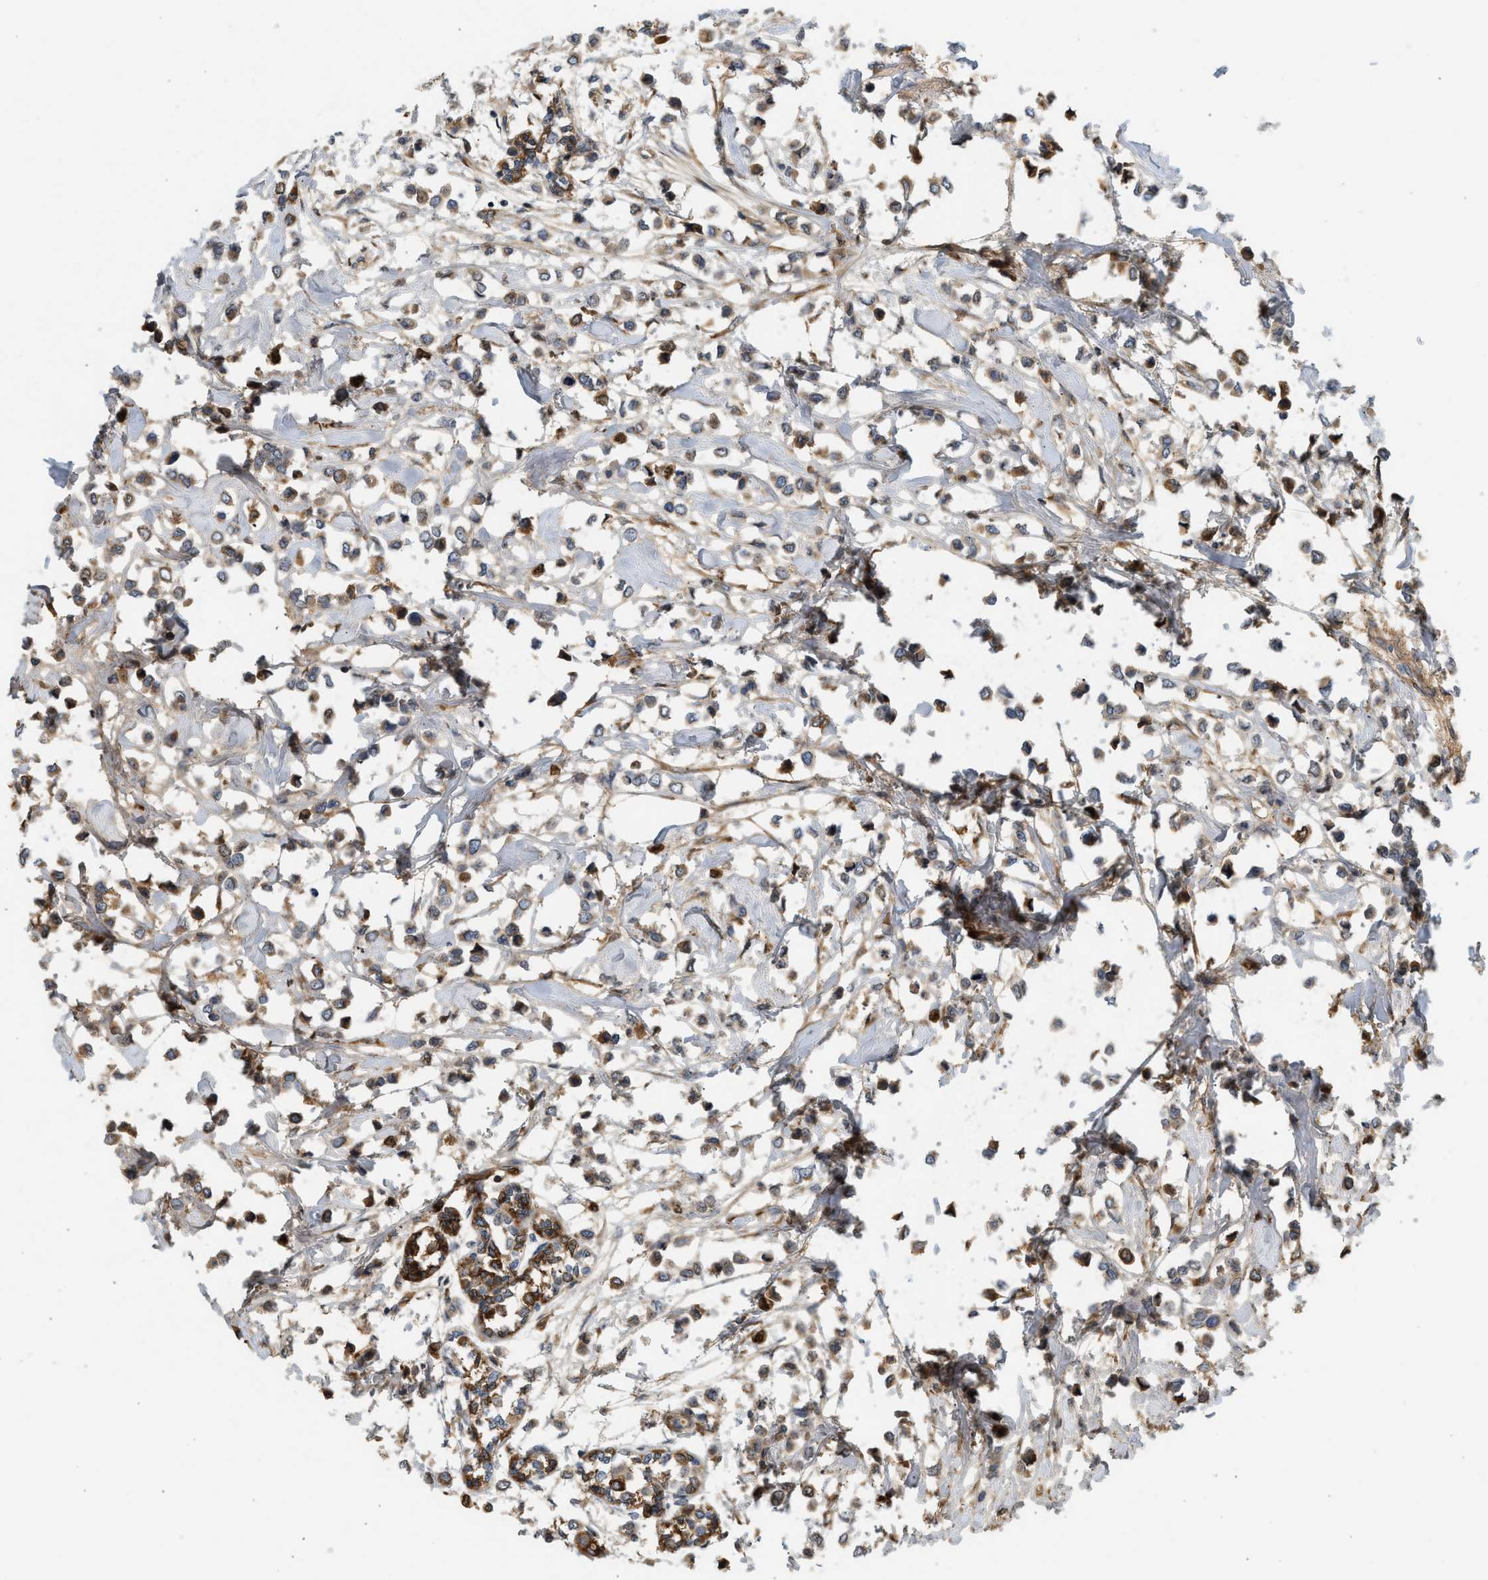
{"staining": {"intensity": "strong", "quantity": ">75%", "location": "cytoplasmic/membranous"}, "tissue": "breast cancer", "cell_type": "Tumor cells", "image_type": "cancer", "snomed": [{"axis": "morphology", "description": "Lobular carcinoma"}, {"axis": "topography", "description": "Breast"}], "caption": "Tumor cells reveal strong cytoplasmic/membranous expression in approximately >75% of cells in breast cancer. Nuclei are stained in blue.", "gene": "F8", "patient": {"sex": "female", "age": 51}}